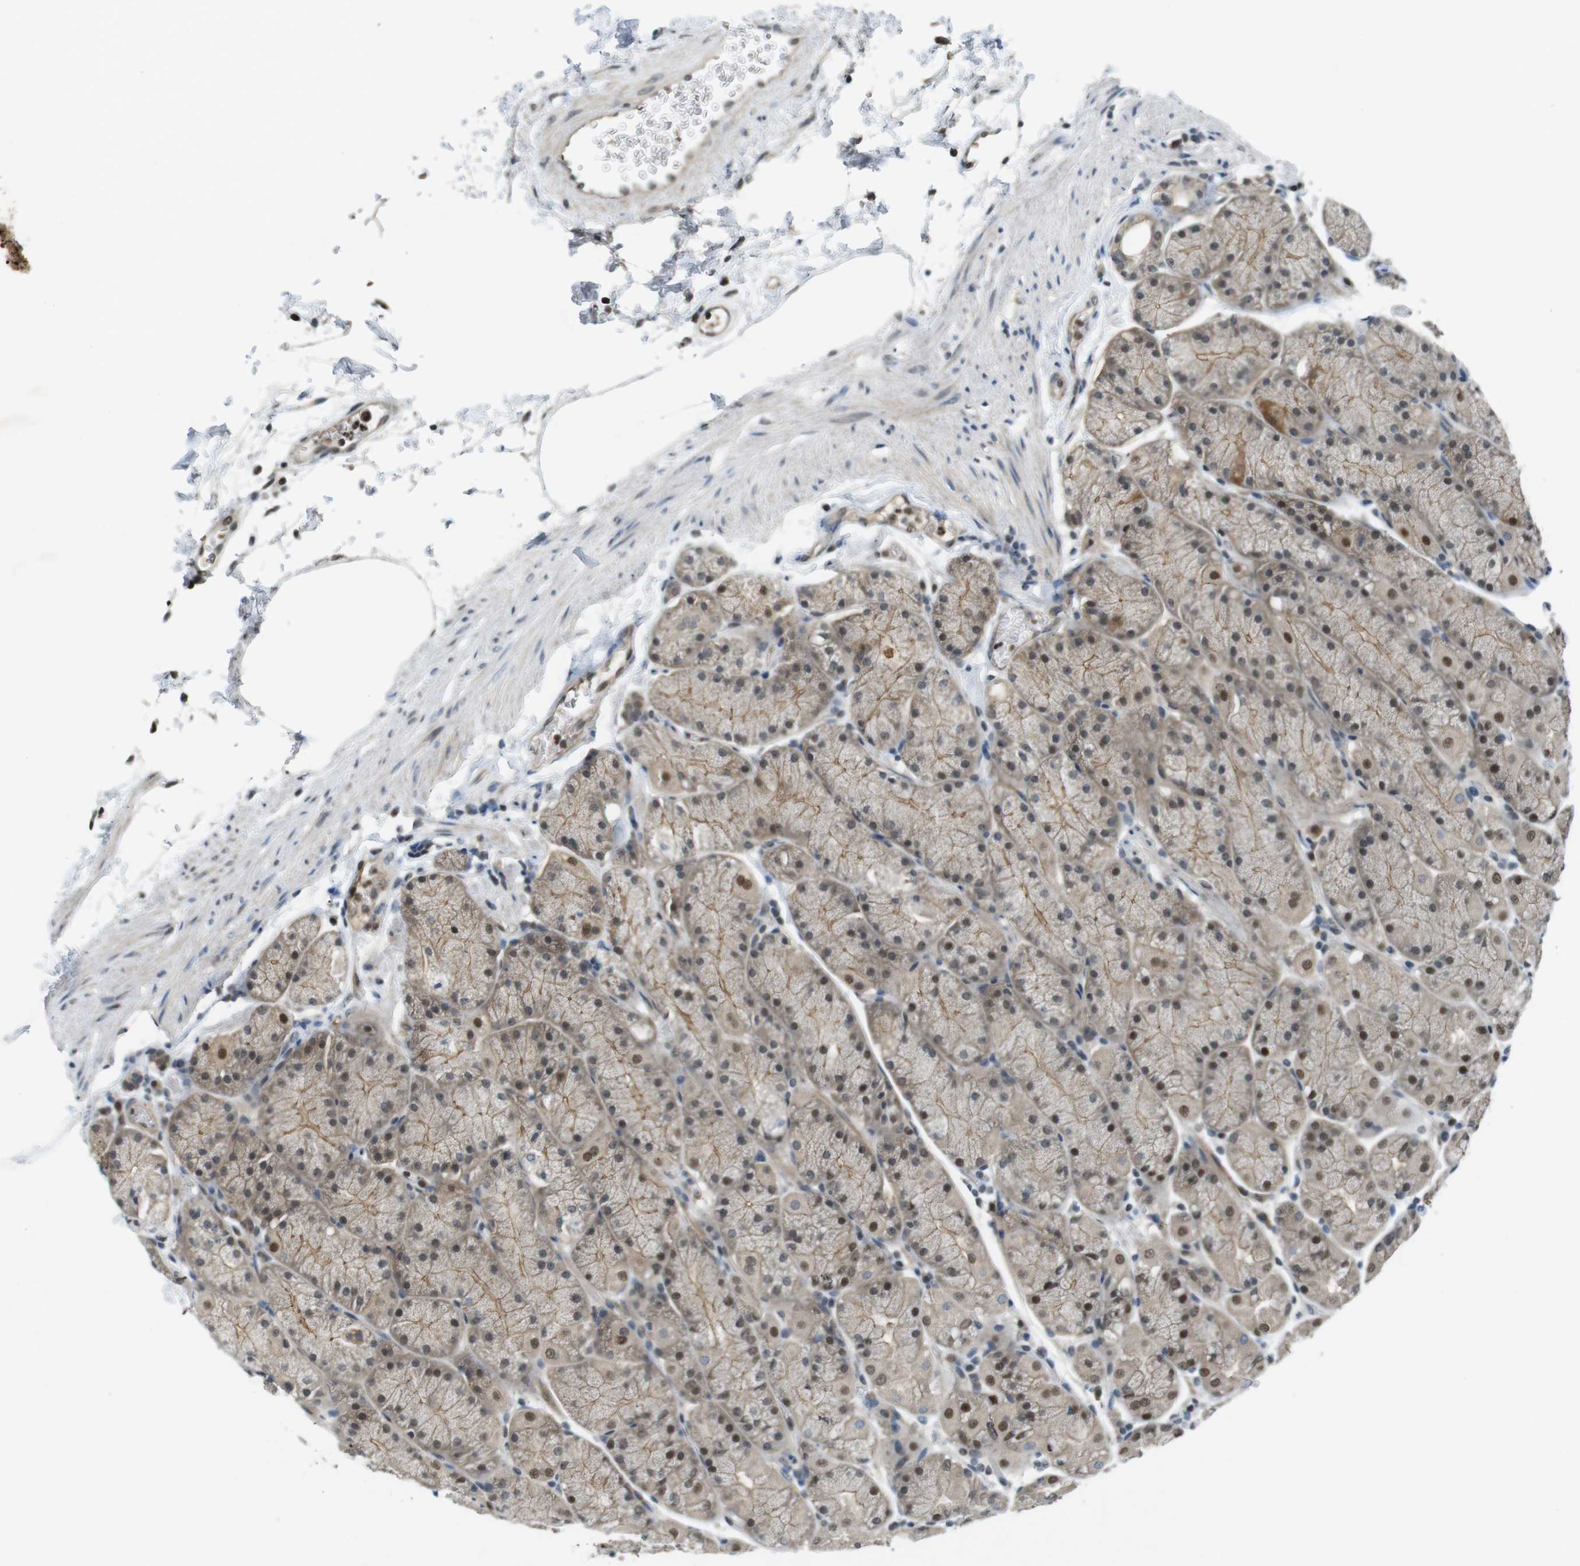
{"staining": {"intensity": "strong", "quantity": "25%-75%", "location": "cytoplasmic/membranous,nuclear"}, "tissue": "stomach", "cell_type": "Glandular cells", "image_type": "normal", "snomed": [{"axis": "morphology", "description": "Normal tissue, NOS"}, {"axis": "topography", "description": "Stomach, upper"}, {"axis": "topography", "description": "Stomach"}], "caption": "IHC micrograph of normal human stomach stained for a protein (brown), which displays high levels of strong cytoplasmic/membranous,nuclear positivity in about 25%-75% of glandular cells.", "gene": "MAPKAPK5", "patient": {"sex": "male", "age": 76}}